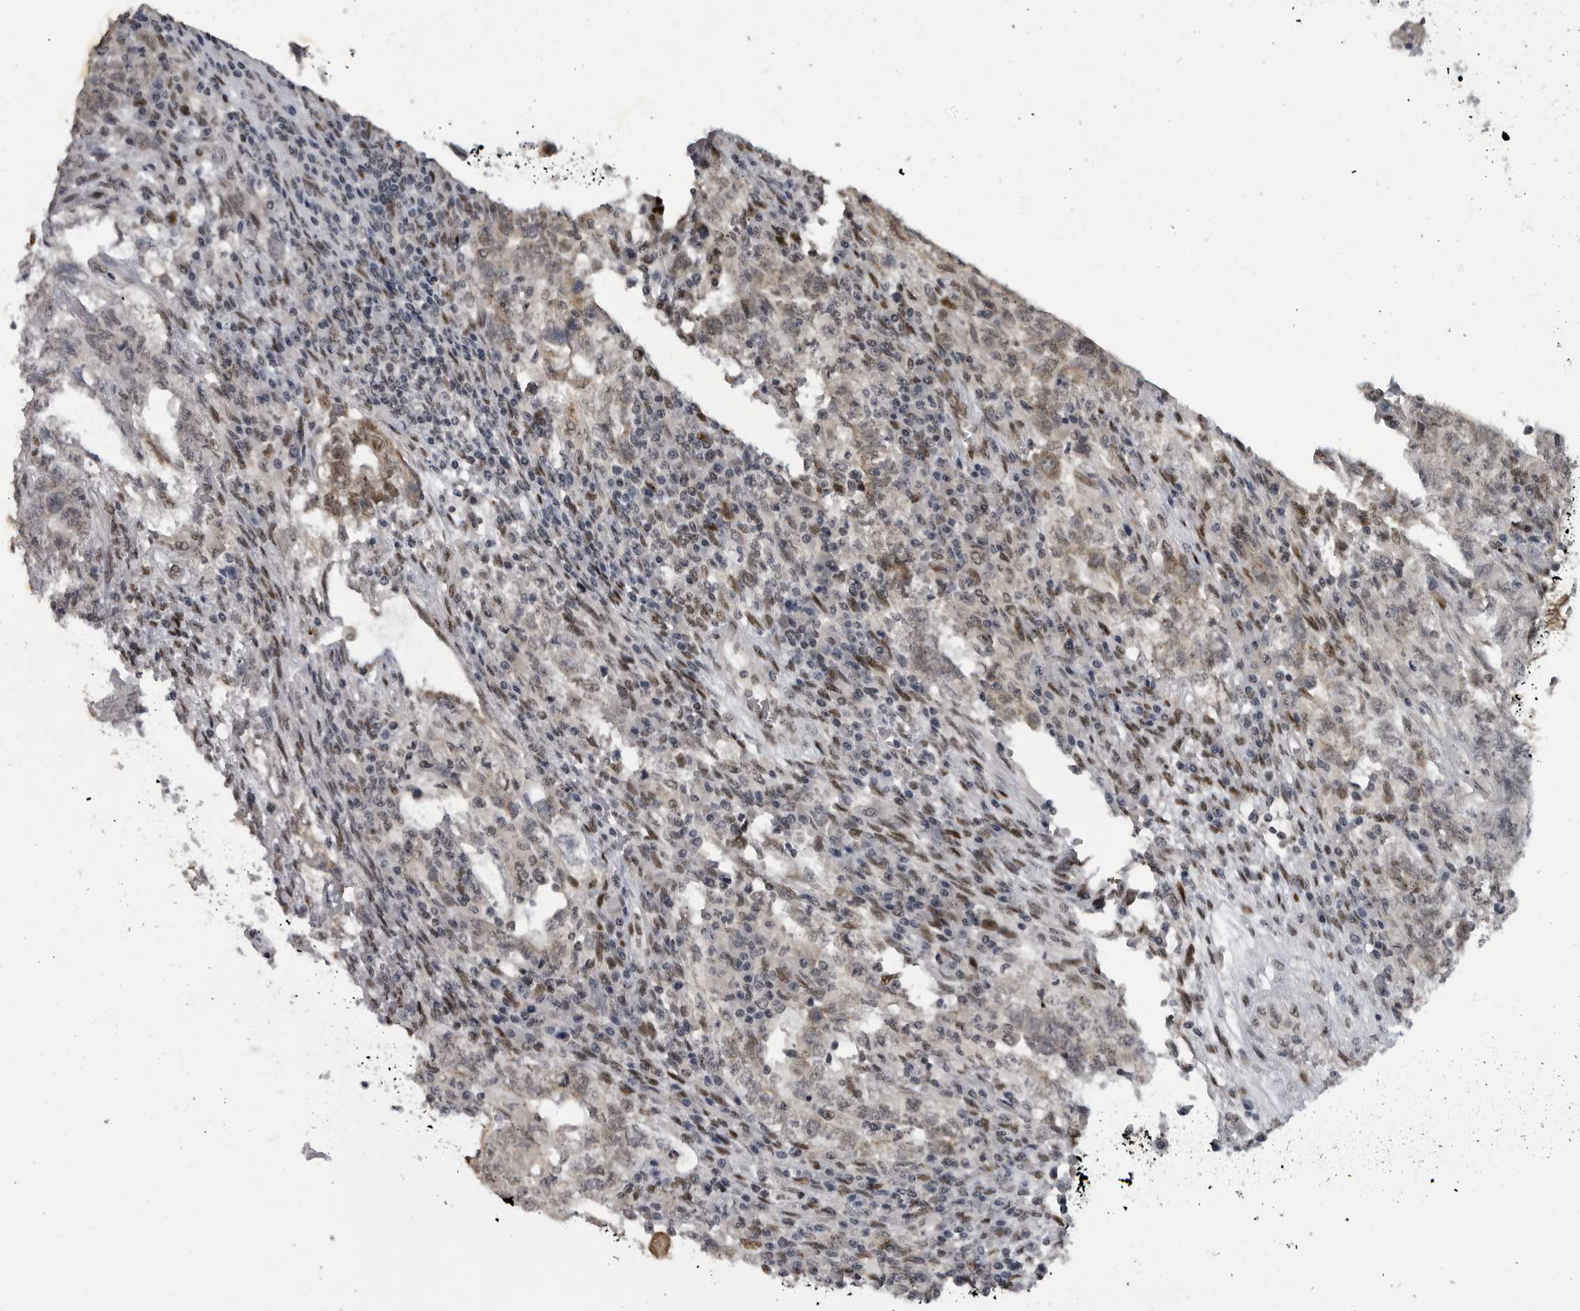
{"staining": {"intensity": "moderate", "quantity": "<25%", "location": "nuclear"}, "tissue": "testis cancer", "cell_type": "Tumor cells", "image_type": "cancer", "snomed": [{"axis": "morphology", "description": "Carcinoma, Embryonal, NOS"}, {"axis": "topography", "description": "Testis"}], "caption": "This micrograph exhibits testis embryonal carcinoma stained with IHC to label a protein in brown. The nuclear of tumor cells show moderate positivity for the protein. Nuclei are counter-stained blue.", "gene": "C8orf58", "patient": {"sex": "male", "age": 36}}